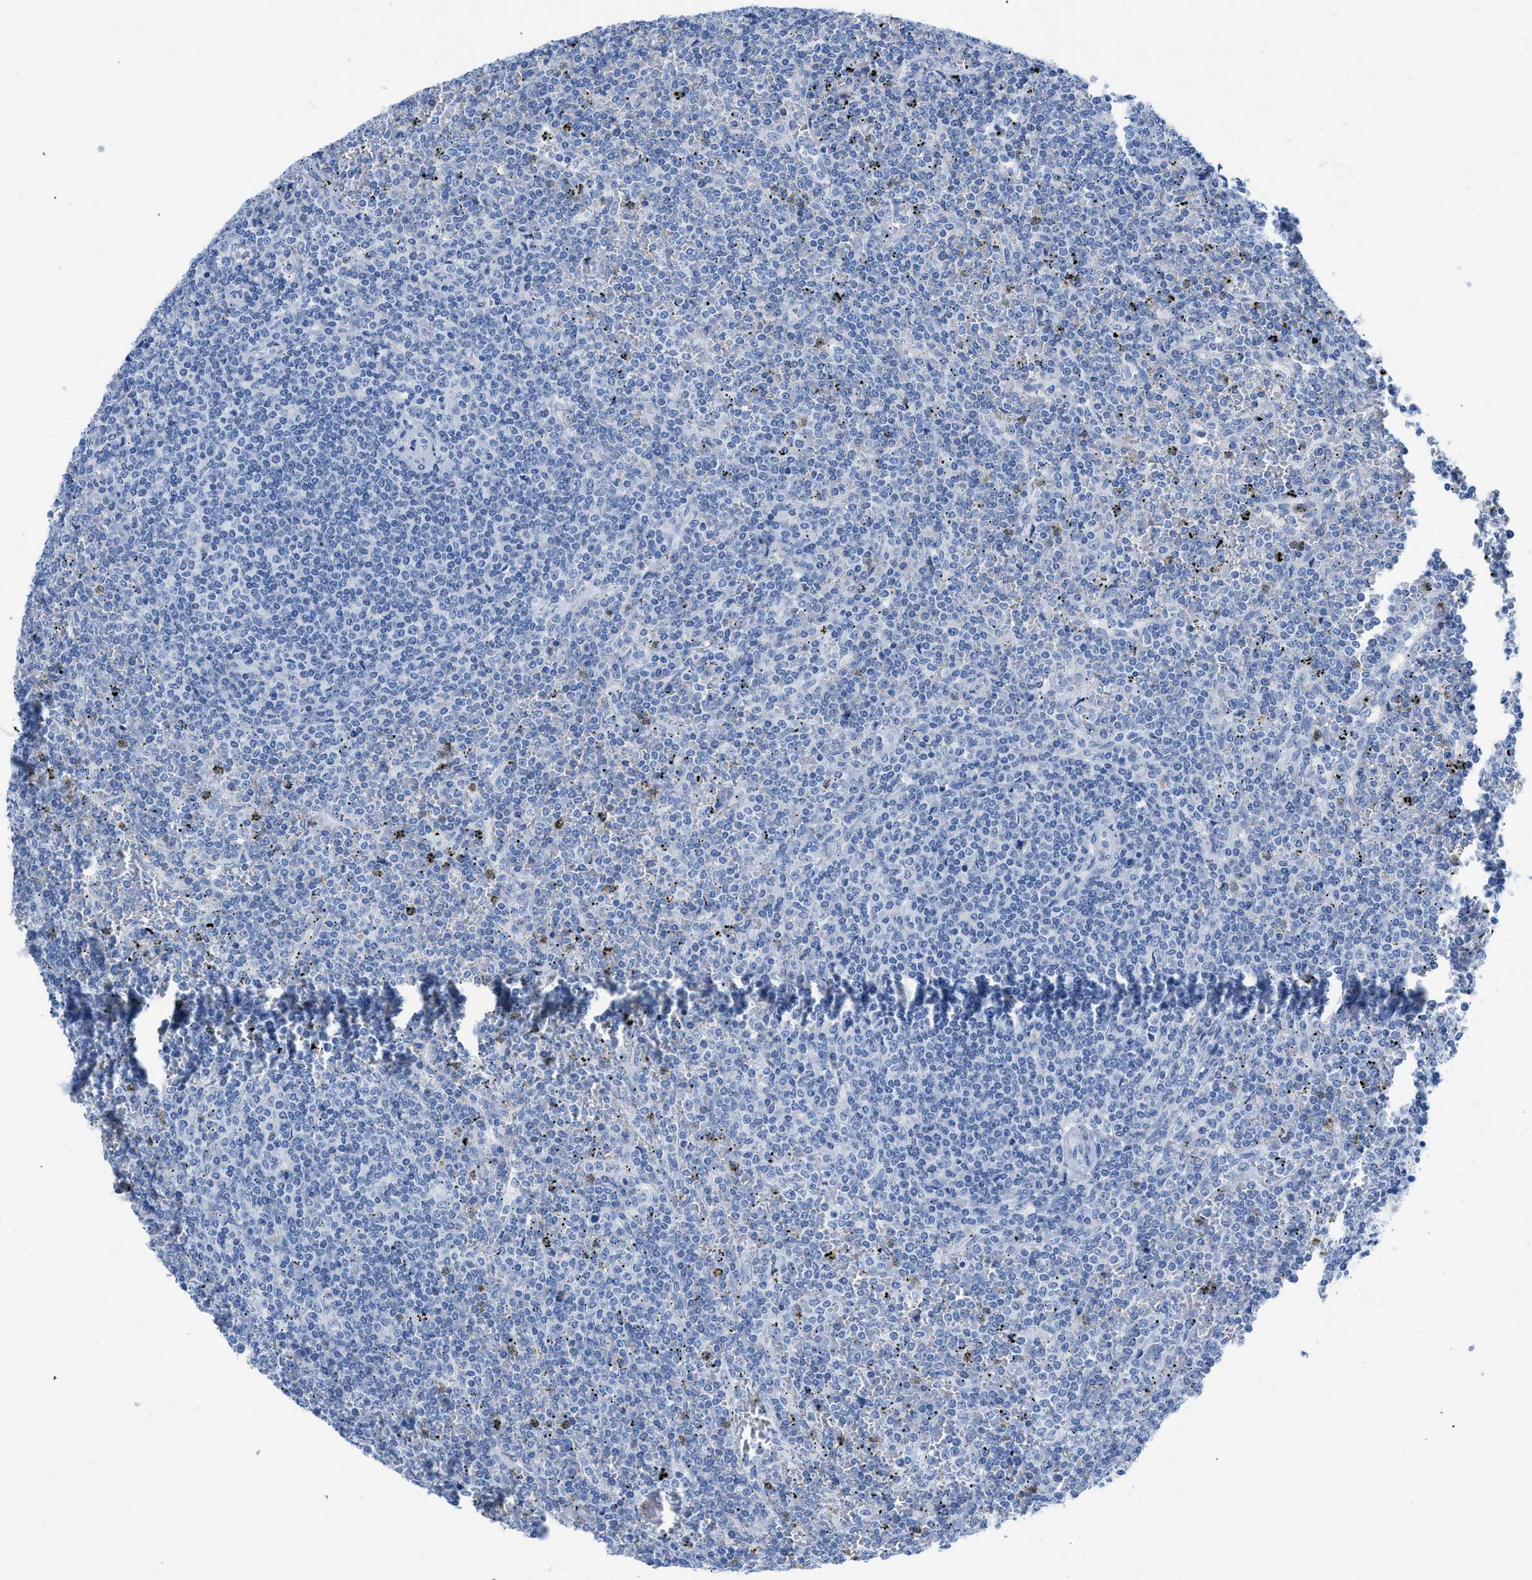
{"staining": {"intensity": "negative", "quantity": "none", "location": "none"}, "tissue": "lymphoma", "cell_type": "Tumor cells", "image_type": "cancer", "snomed": [{"axis": "morphology", "description": "Malignant lymphoma, non-Hodgkin's type, Low grade"}, {"axis": "topography", "description": "Spleen"}], "caption": "There is no significant positivity in tumor cells of lymphoma.", "gene": "COL3A1", "patient": {"sex": "female", "age": 19}}